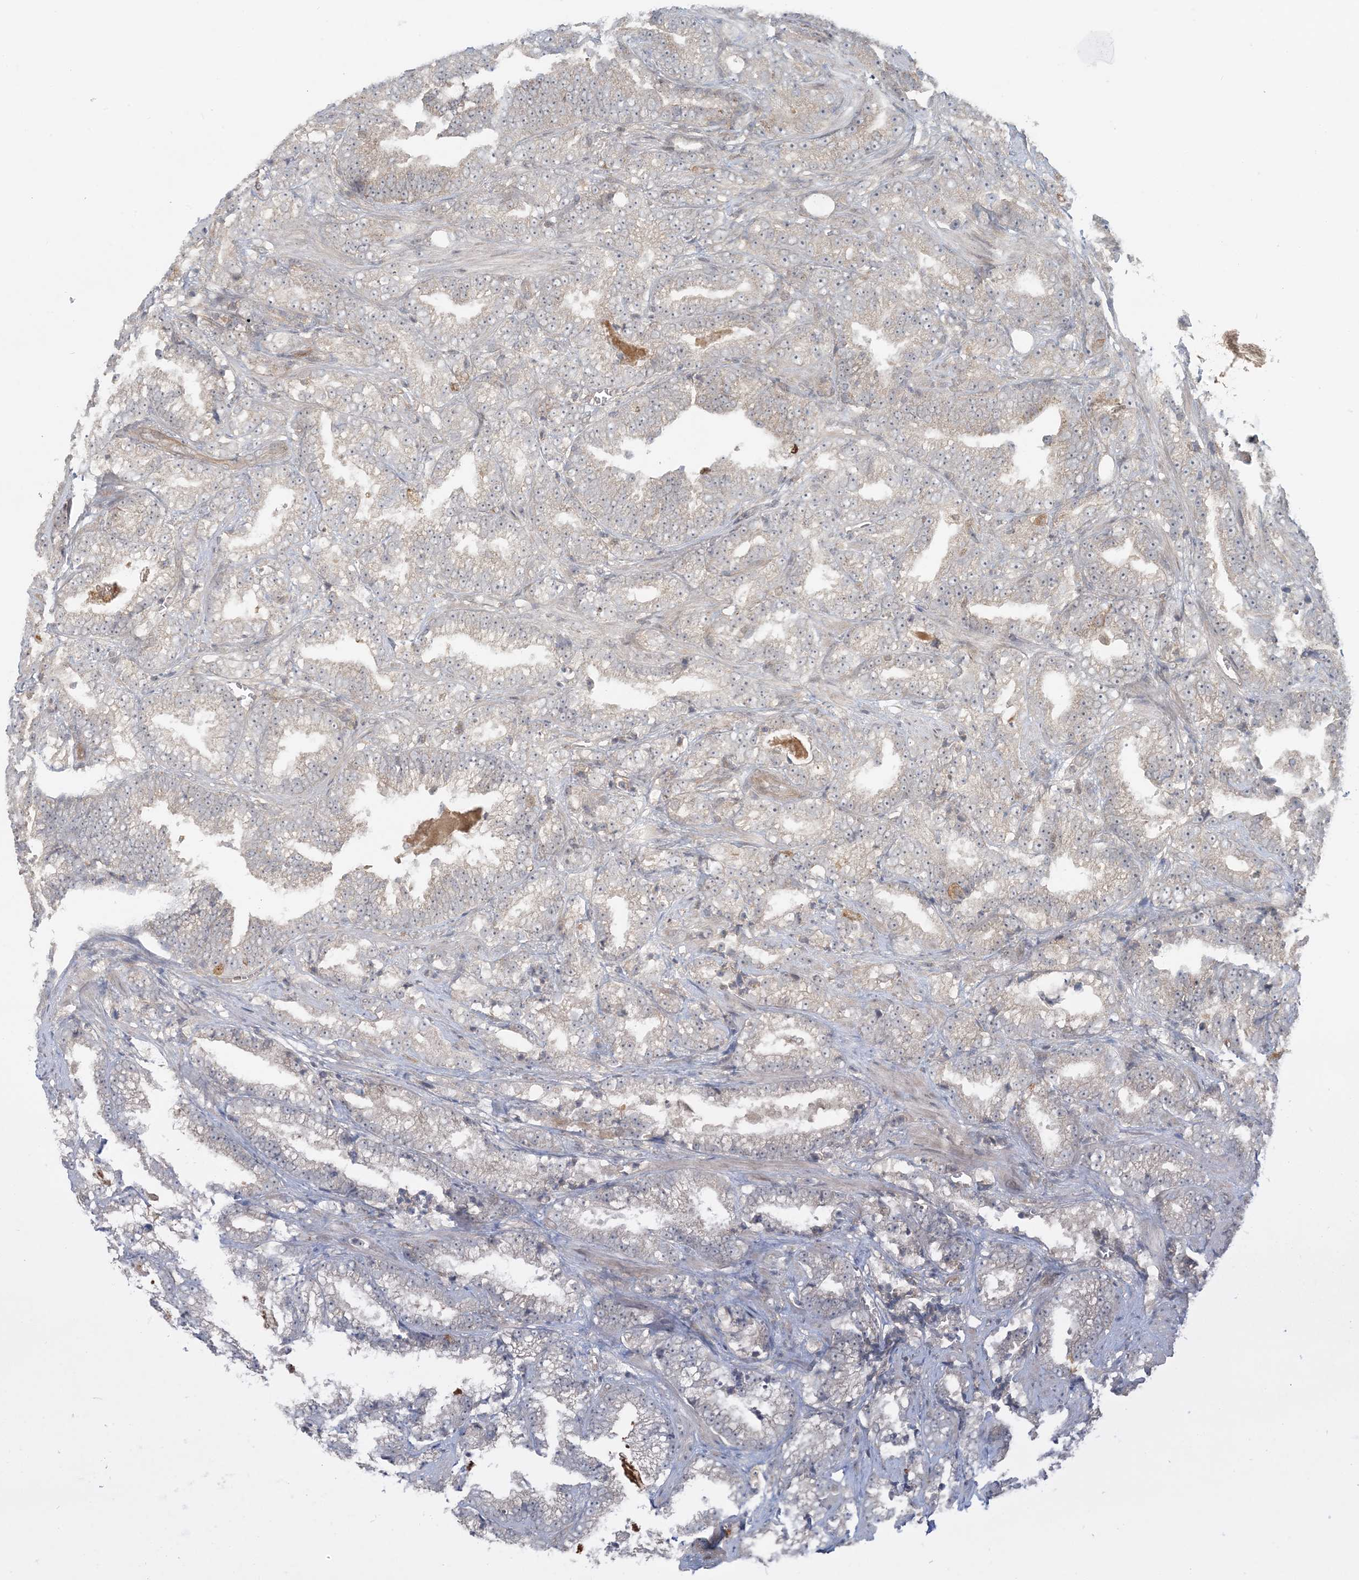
{"staining": {"intensity": "weak", "quantity": "<25%", "location": "cytoplasmic/membranous"}, "tissue": "prostate cancer", "cell_type": "Tumor cells", "image_type": "cancer", "snomed": [{"axis": "morphology", "description": "Adenocarcinoma, High grade"}, {"axis": "topography", "description": "Prostate and seminal vesicle, NOS"}], "caption": "This is a photomicrograph of immunohistochemistry staining of high-grade adenocarcinoma (prostate), which shows no positivity in tumor cells. (DAB immunohistochemistry with hematoxylin counter stain).", "gene": "OBI1", "patient": {"sex": "male", "age": 67}}